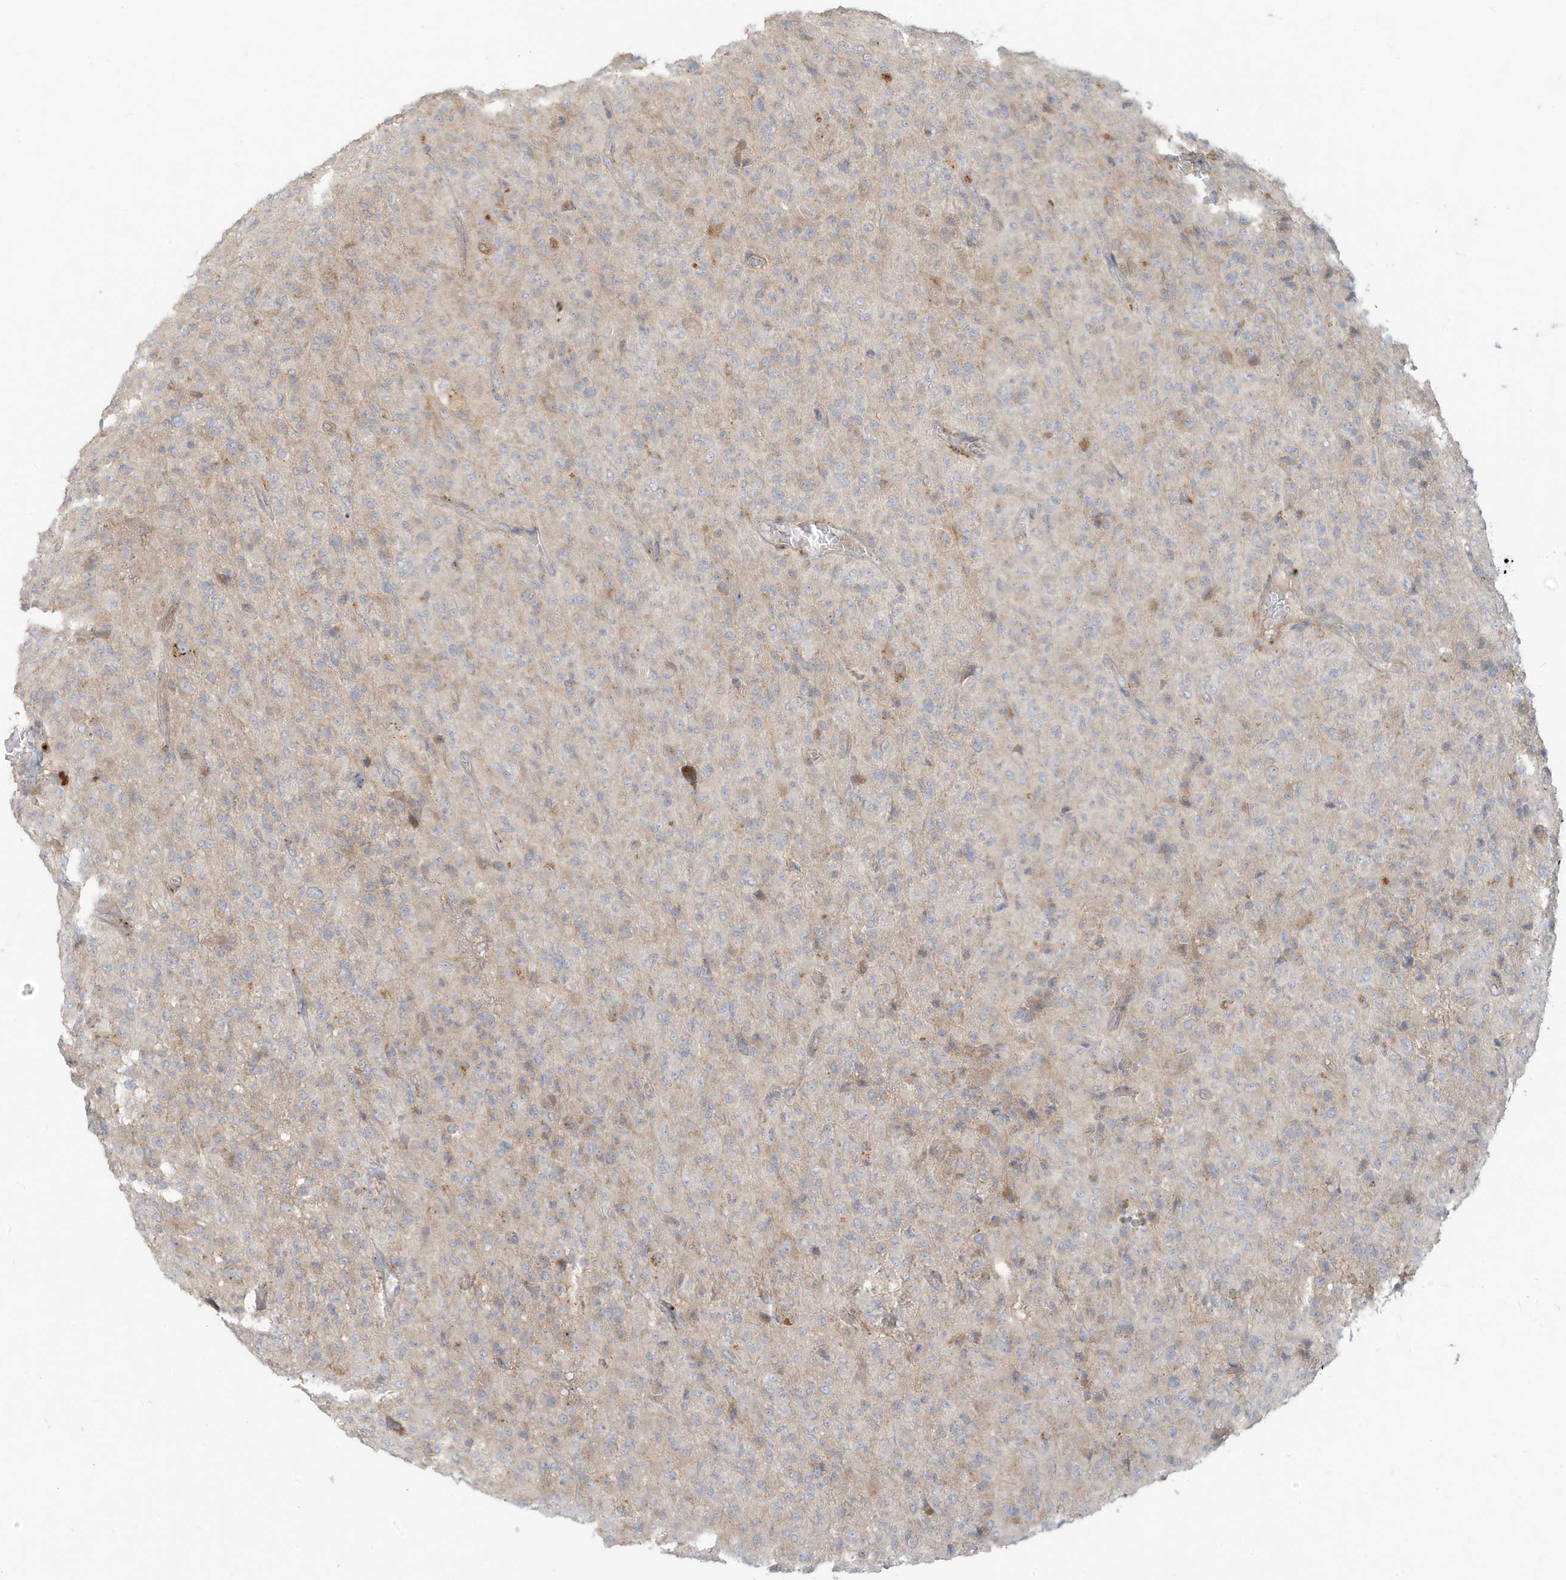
{"staining": {"intensity": "negative", "quantity": "none", "location": "none"}, "tissue": "glioma", "cell_type": "Tumor cells", "image_type": "cancer", "snomed": [{"axis": "morphology", "description": "Glioma, malignant, High grade"}, {"axis": "topography", "description": "Brain"}], "caption": "IHC histopathology image of human glioma stained for a protein (brown), which exhibits no staining in tumor cells.", "gene": "MCOLN1", "patient": {"sex": "female", "age": 57}}